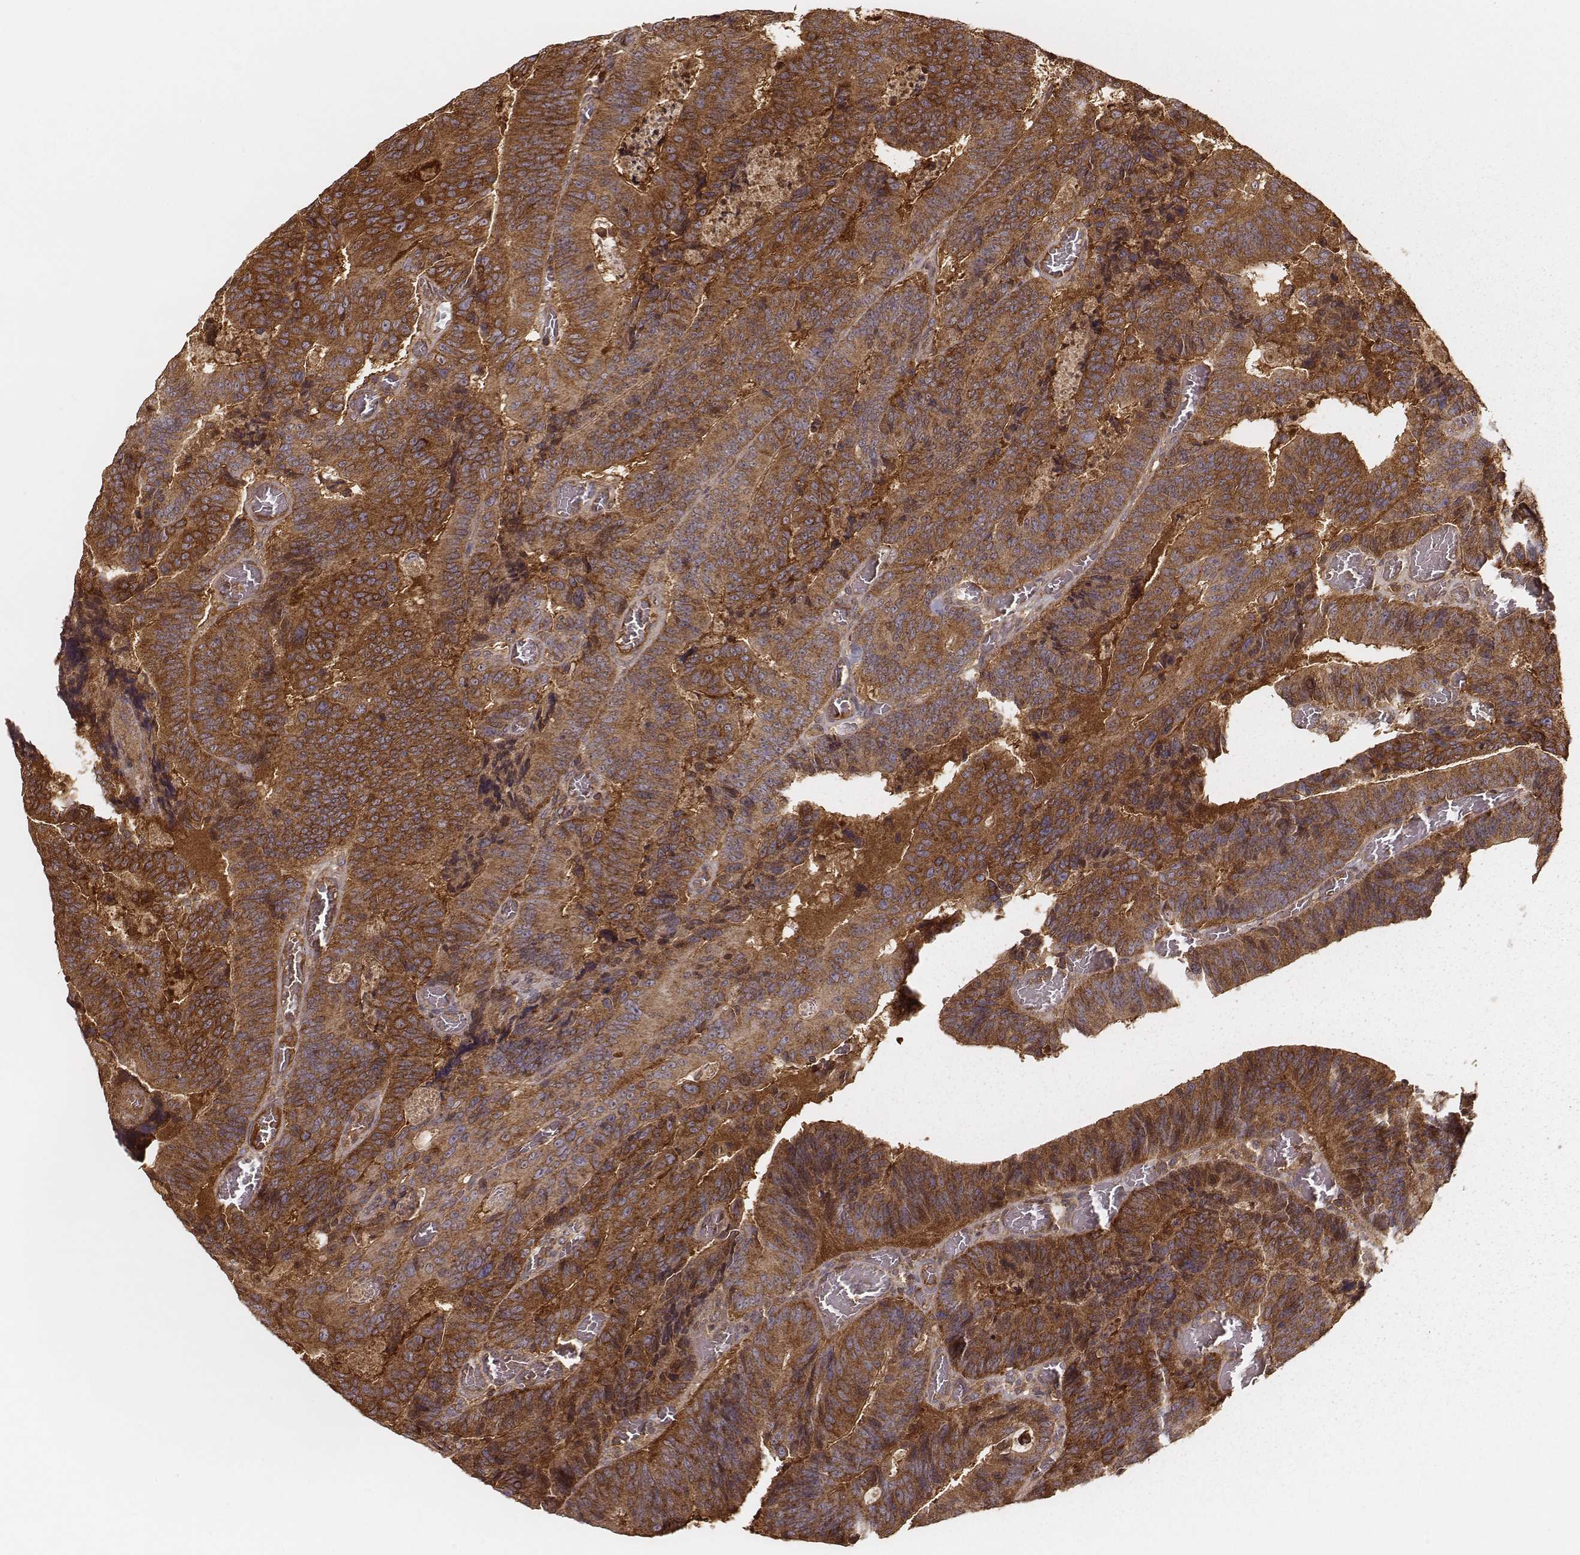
{"staining": {"intensity": "strong", "quantity": ">75%", "location": "cytoplasmic/membranous"}, "tissue": "colorectal cancer", "cell_type": "Tumor cells", "image_type": "cancer", "snomed": [{"axis": "morphology", "description": "Adenocarcinoma, NOS"}, {"axis": "topography", "description": "Colon"}], "caption": "Colorectal cancer stained for a protein shows strong cytoplasmic/membranous positivity in tumor cells.", "gene": "CARS1", "patient": {"sex": "female", "age": 82}}